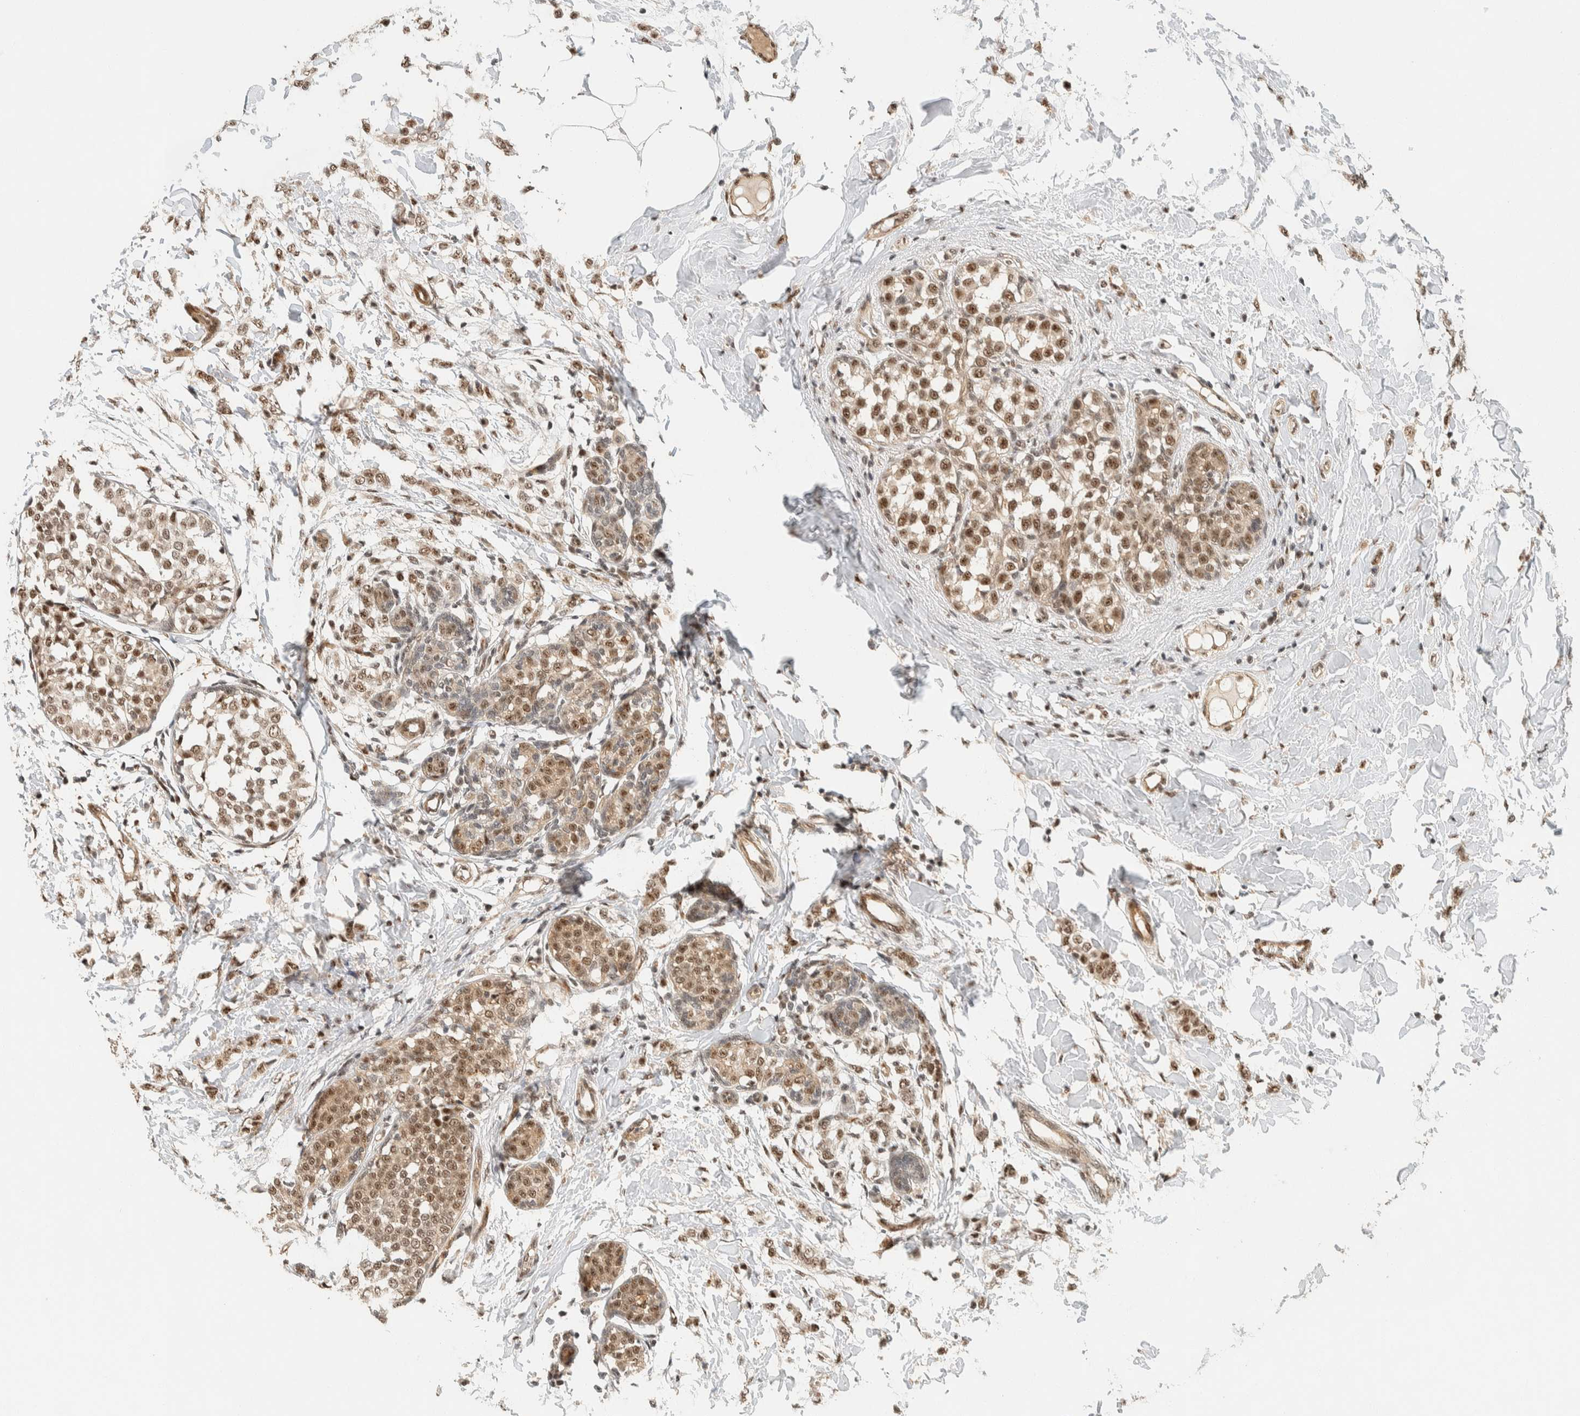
{"staining": {"intensity": "moderate", "quantity": ">75%", "location": "nuclear"}, "tissue": "breast cancer", "cell_type": "Tumor cells", "image_type": "cancer", "snomed": [{"axis": "morphology", "description": "Lobular carcinoma, in situ"}, {"axis": "morphology", "description": "Lobular carcinoma"}, {"axis": "topography", "description": "Breast"}], "caption": "Protein staining by IHC shows moderate nuclear positivity in about >75% of tumor cells in breast cancer (lobular carcinoma in situ). (Stains: DAB in brown, nuclei in blue, Microscopy: brightfield microscopy at high magnification).", "gene": "SIK1", "patient": {"sex": "female", "age": 41}}